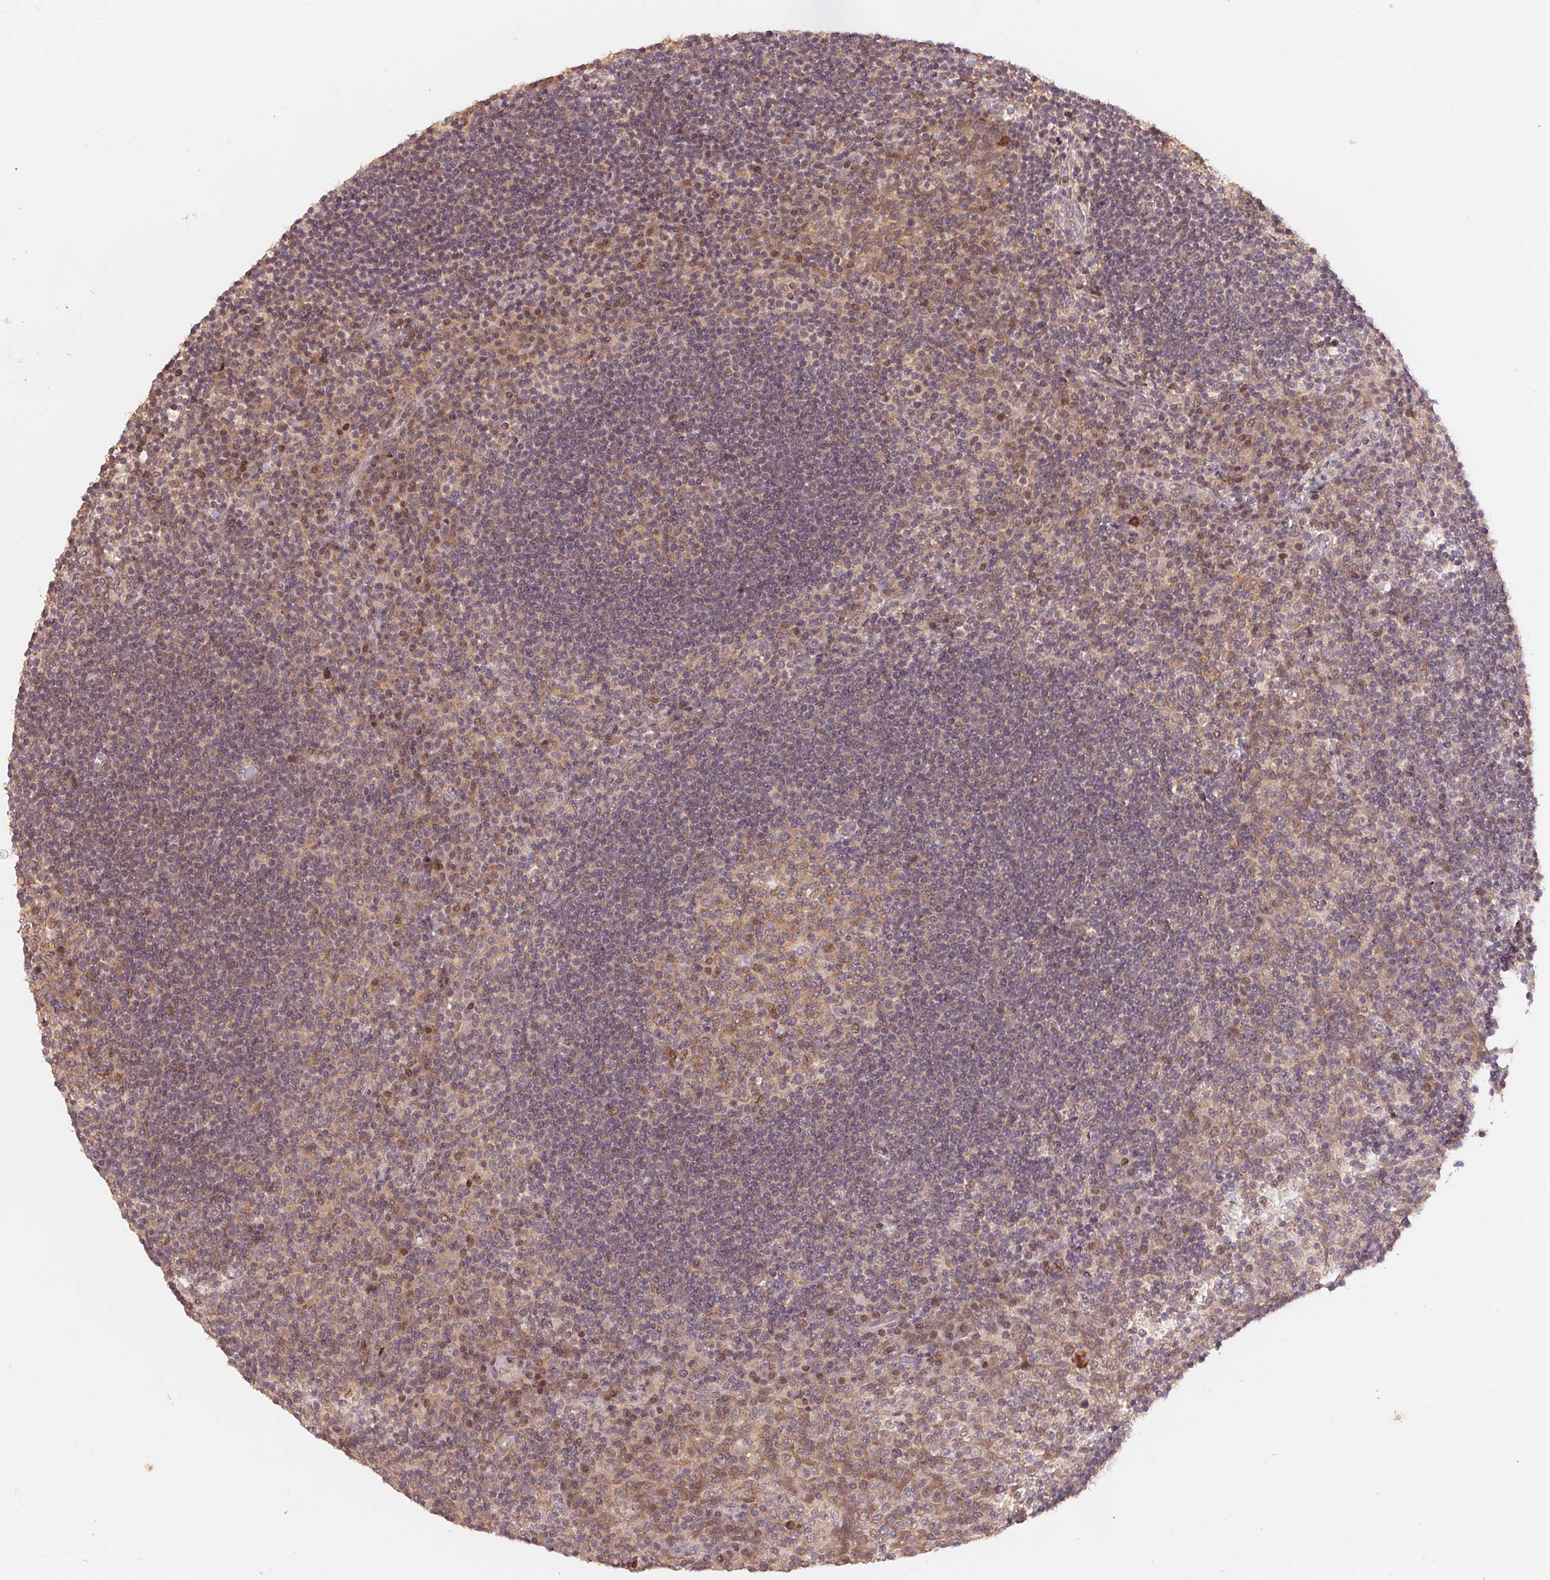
{"staining": {"intensity": "moderate", "quantity": "<25%", "location": "cytoplasmic/membranous,nuclear"}, "tissue": "tonsil", "cell_type": "Germinal center cells", "image_type": "normal", "snomed": [{"axis": "morphology", "description": "Normal tissue, NOS"}, {"axis": "topography", "description": "Tonsil"}], "caption": "Immunohistochemistry histopathology image of normal tonsil stained for a protein (brown), which displays low levels of moderate cytoplasmic/membranous,nuclear expression in about <25% of germinal center cells.", "gene": "HMGN3", "patient": {"sex": "female", "age": 10}}